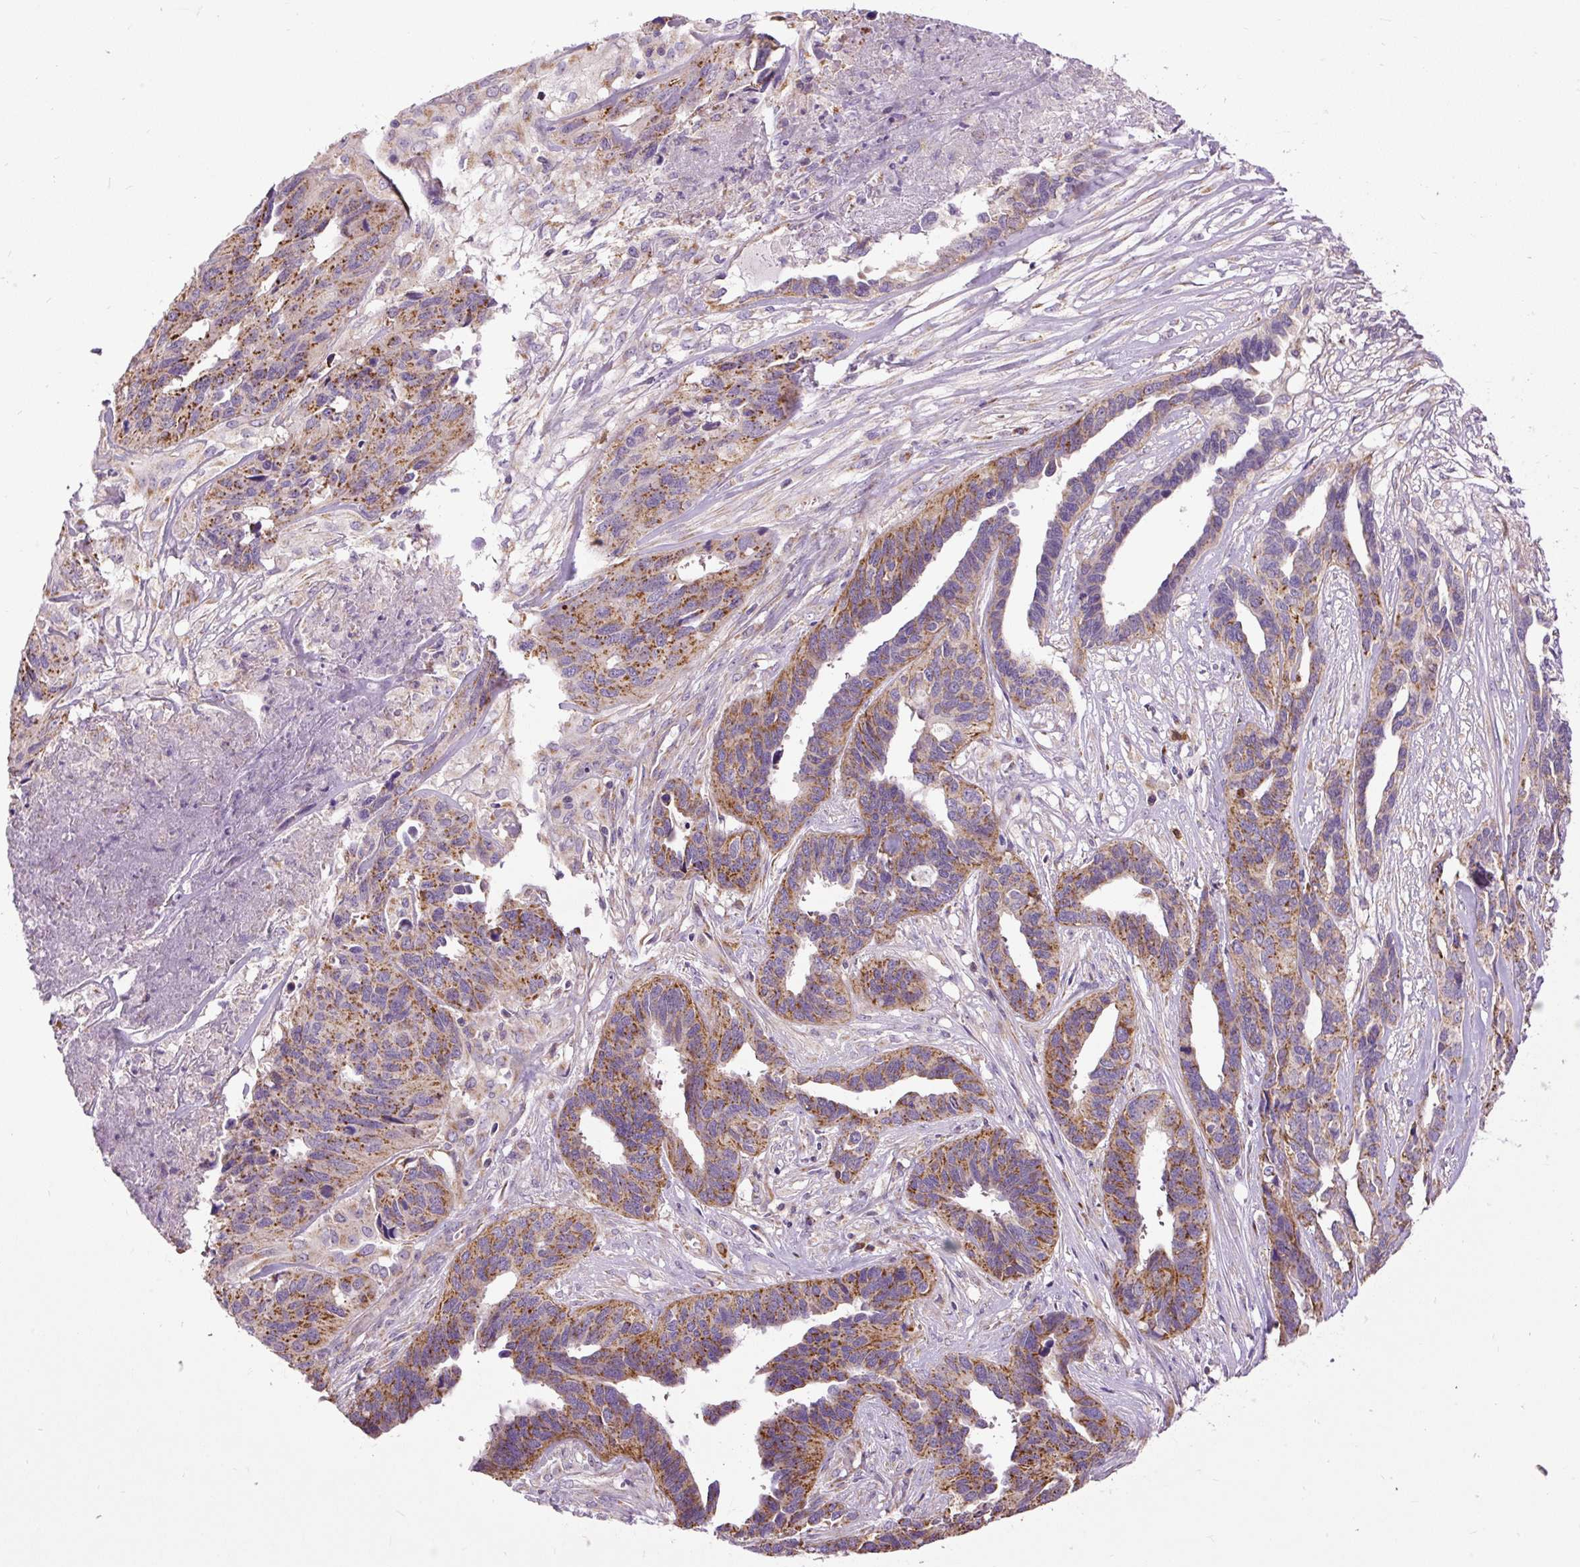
{"staining": {"intensity": "moderate", "quantity": "25%-75%", "location": "cytoplasmic/membranous"}, "tissue": "ovarian cancer", "cell_type": "Tumor cells", "image_type": "cancer", "snomed": [{"axis": "morphology", "description": "Cystadenocarcinoma, serous, NOS"}, {"axis": "topography", "description": "Ovary"}], "caption": "Serous cystadenocarcinoma (ovarian) was stained to show a protein in brown. There is medium levels of moderate cytoplasmic/membranous staining in about 25%-75% of tumor cells.", "gene": "TM2D3", "patient": {"sex": "female", "age": 64}}